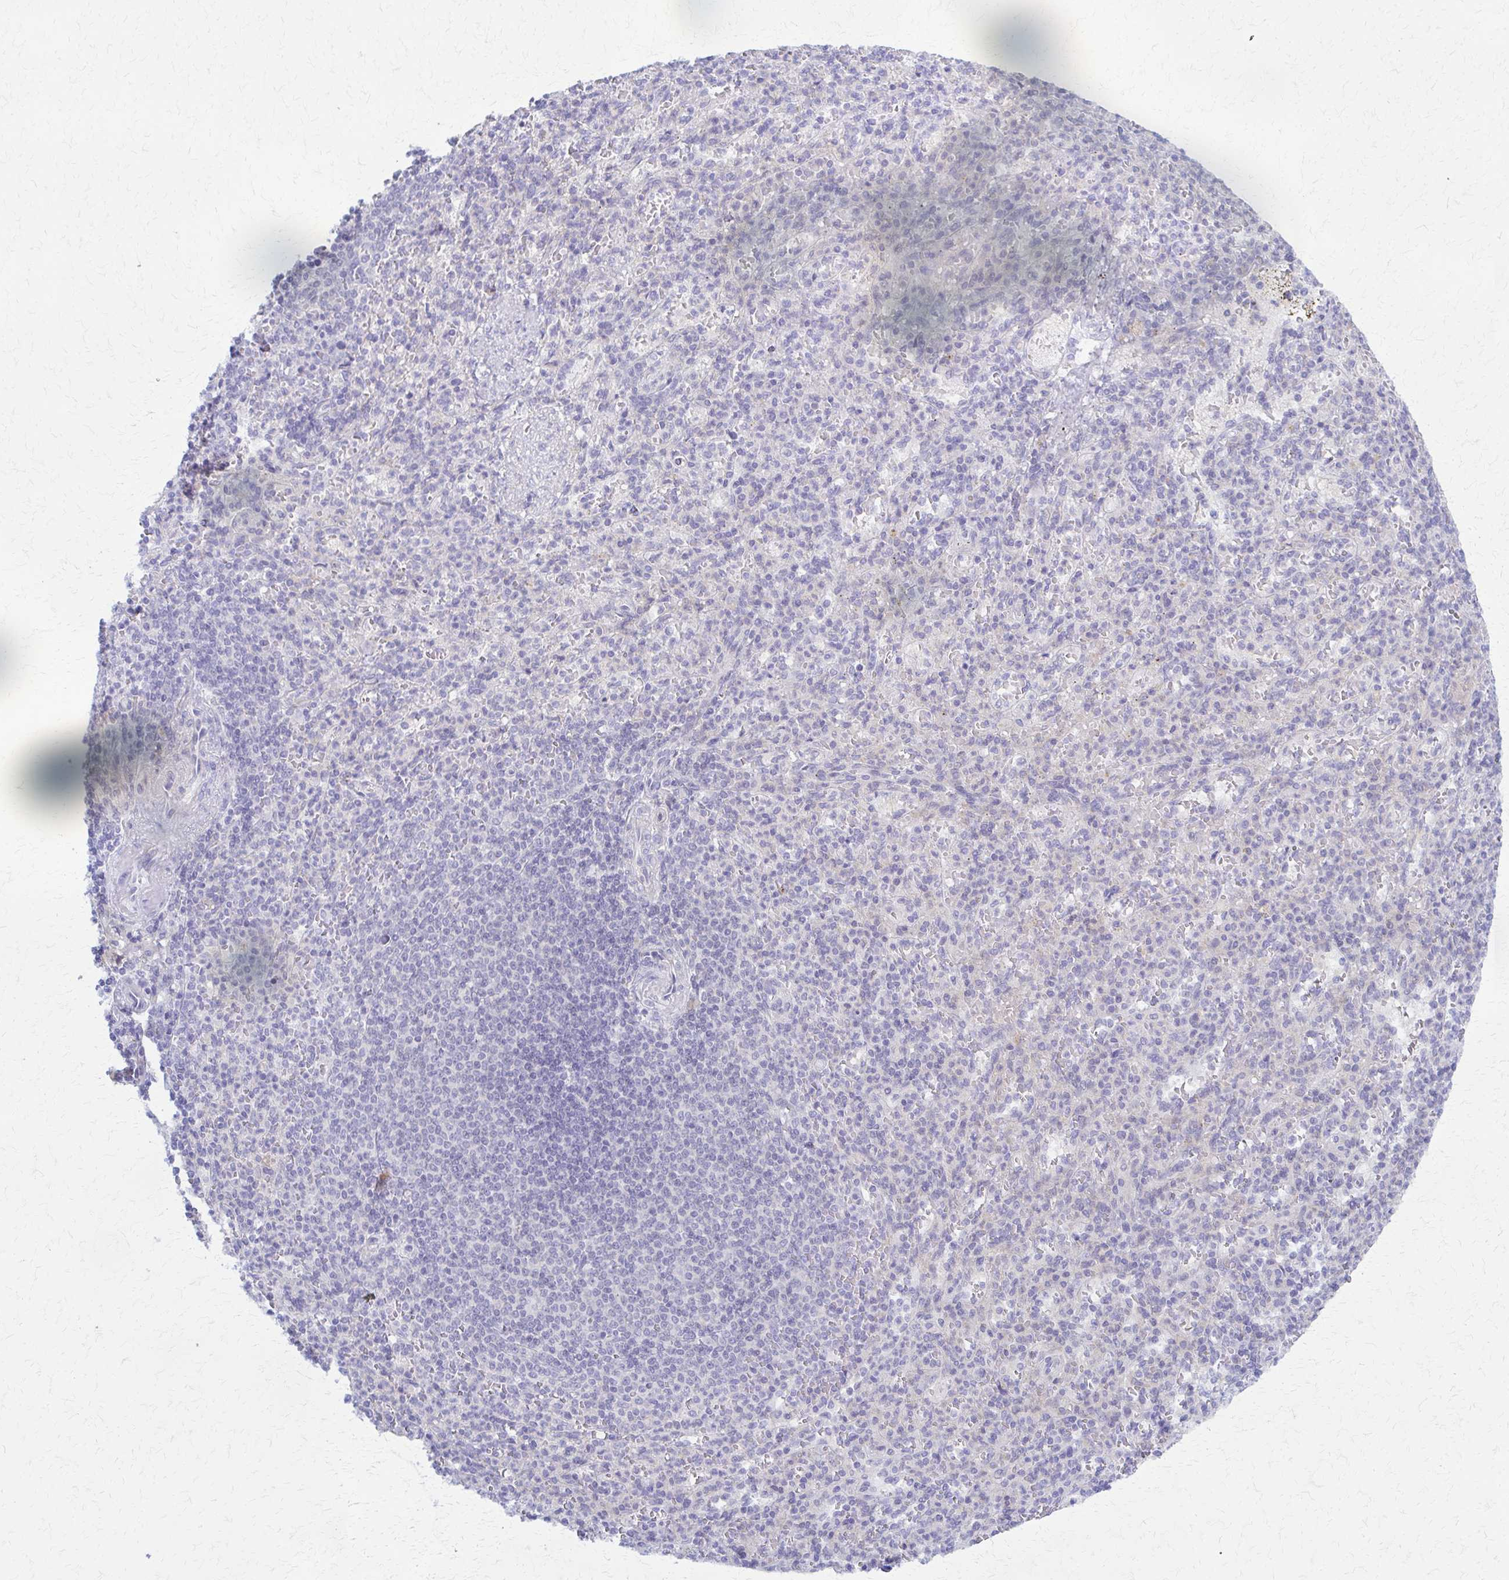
{"staining": {"intensity": "negative", "quantity": "none", "location": "none"}, "tissue": "spleen", "cell_type": "Cells in red pulp", "image_type": "normal", "snomed": [{"axis": "morphology", "description": "Normal tissue, NOS"}, {"axis": "topography", "description": "Spleen"}], "caption": "An image of human spleen is negative for staining in cells in red pulp. (DAB (3,3'-diaminobenzidine) IHC visualized using brightfield microscopy, high magnification).", "gene": "RHOBTB2", "patient": {"sex": "female", "age": 74}}